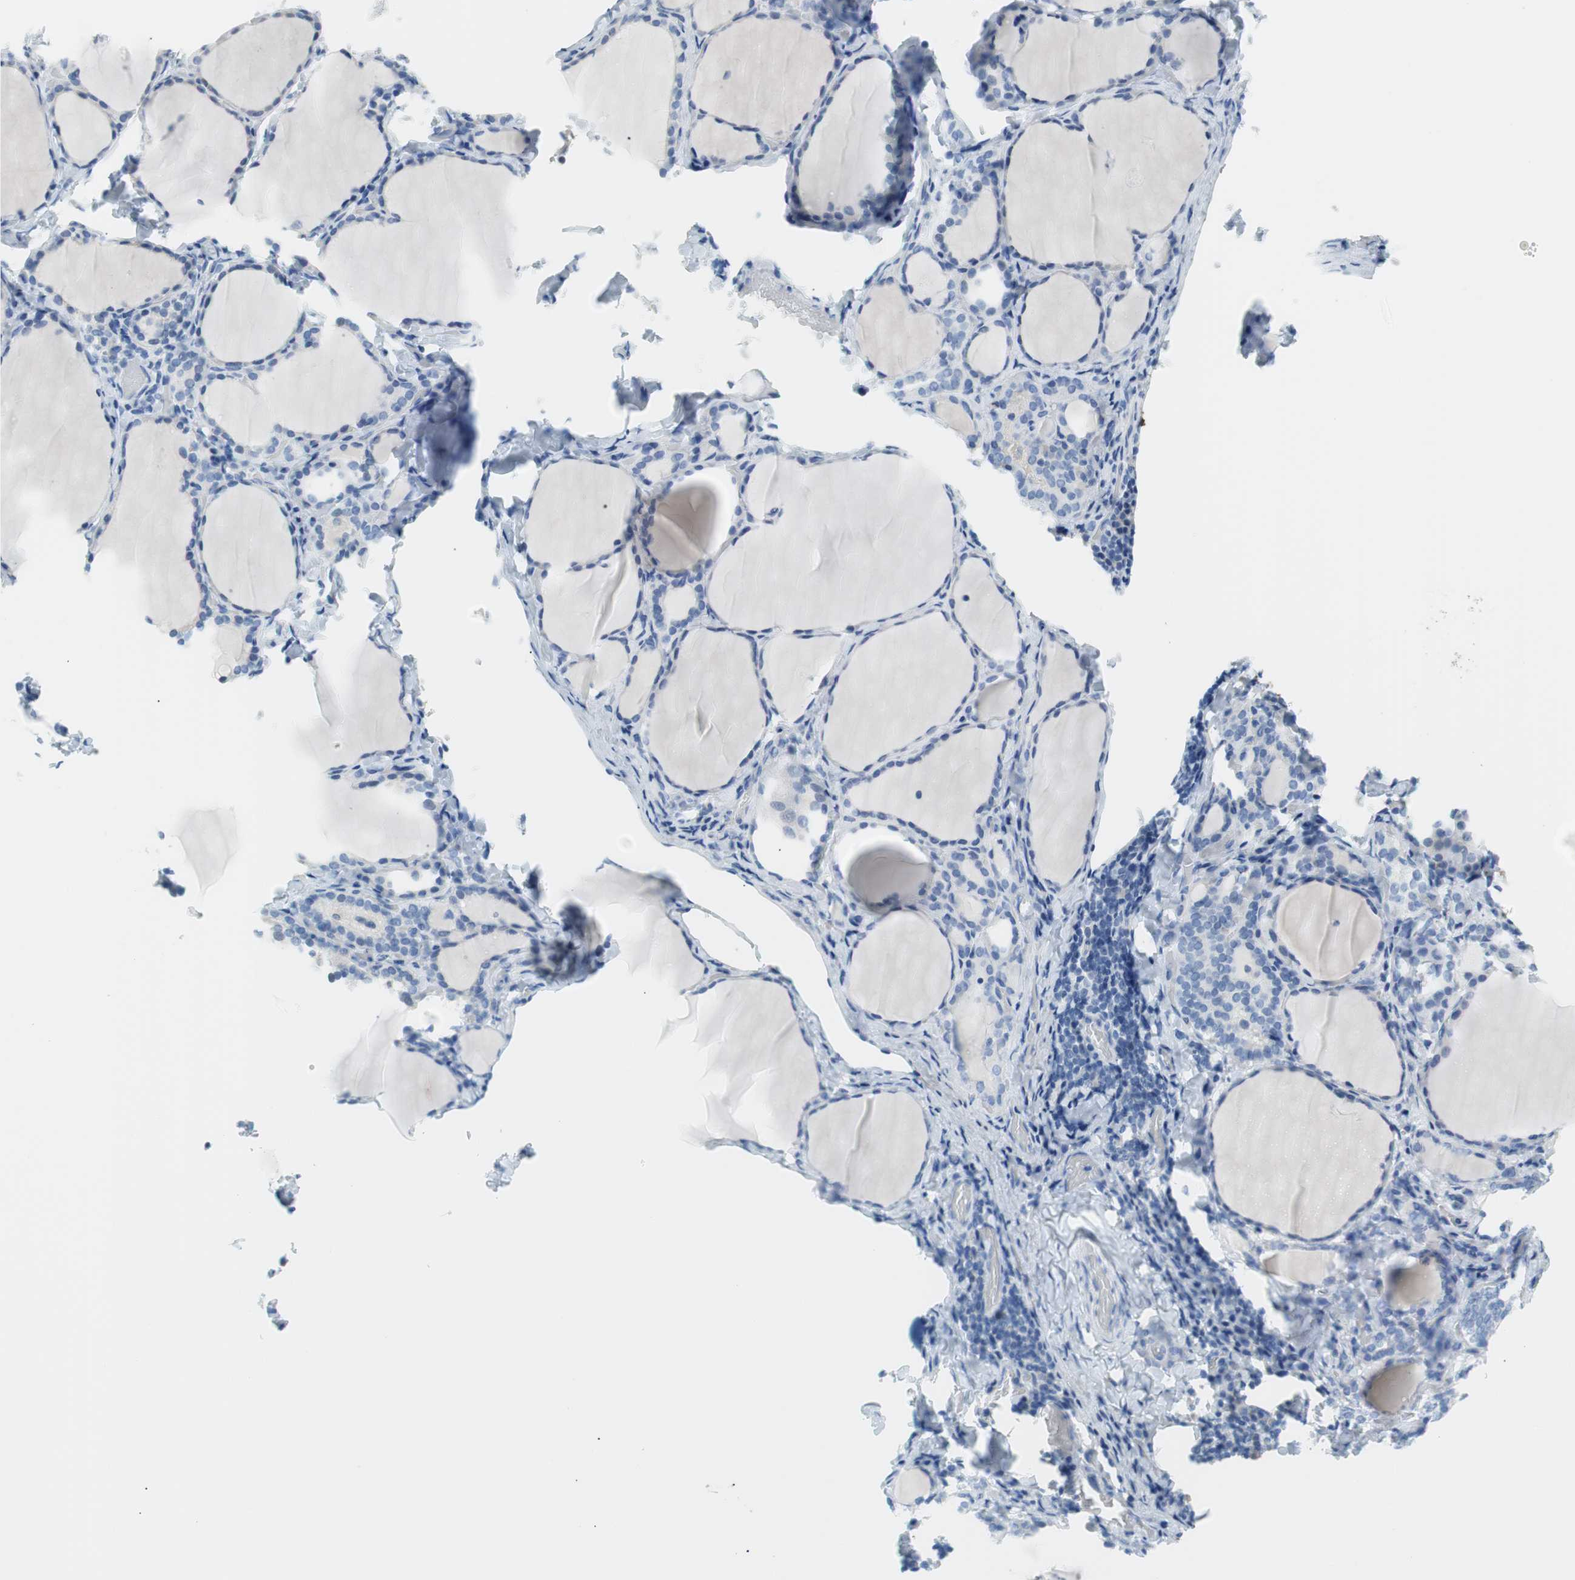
{"staining": {"intensity": "negative", "quantity": "none", "location": "none"}, "tissue": "thyroid gland", "cell_type": "Glandular cells", "image_type": "normal", "snomed": [{"axis": "morphology", "description": "Normal tissue, NOS"}, {"axis": "morphology", "description": "Papillary adenocarcinoma, NOS"}, {"axis": "topography", "description": "Thyroid gland"}], "caption": "This is an IHC micrograph of benign thyroid gland. There is no positivity in glandular cells.", "gene": "MYH1", "patient": {"sex": "female", "age": 30}}